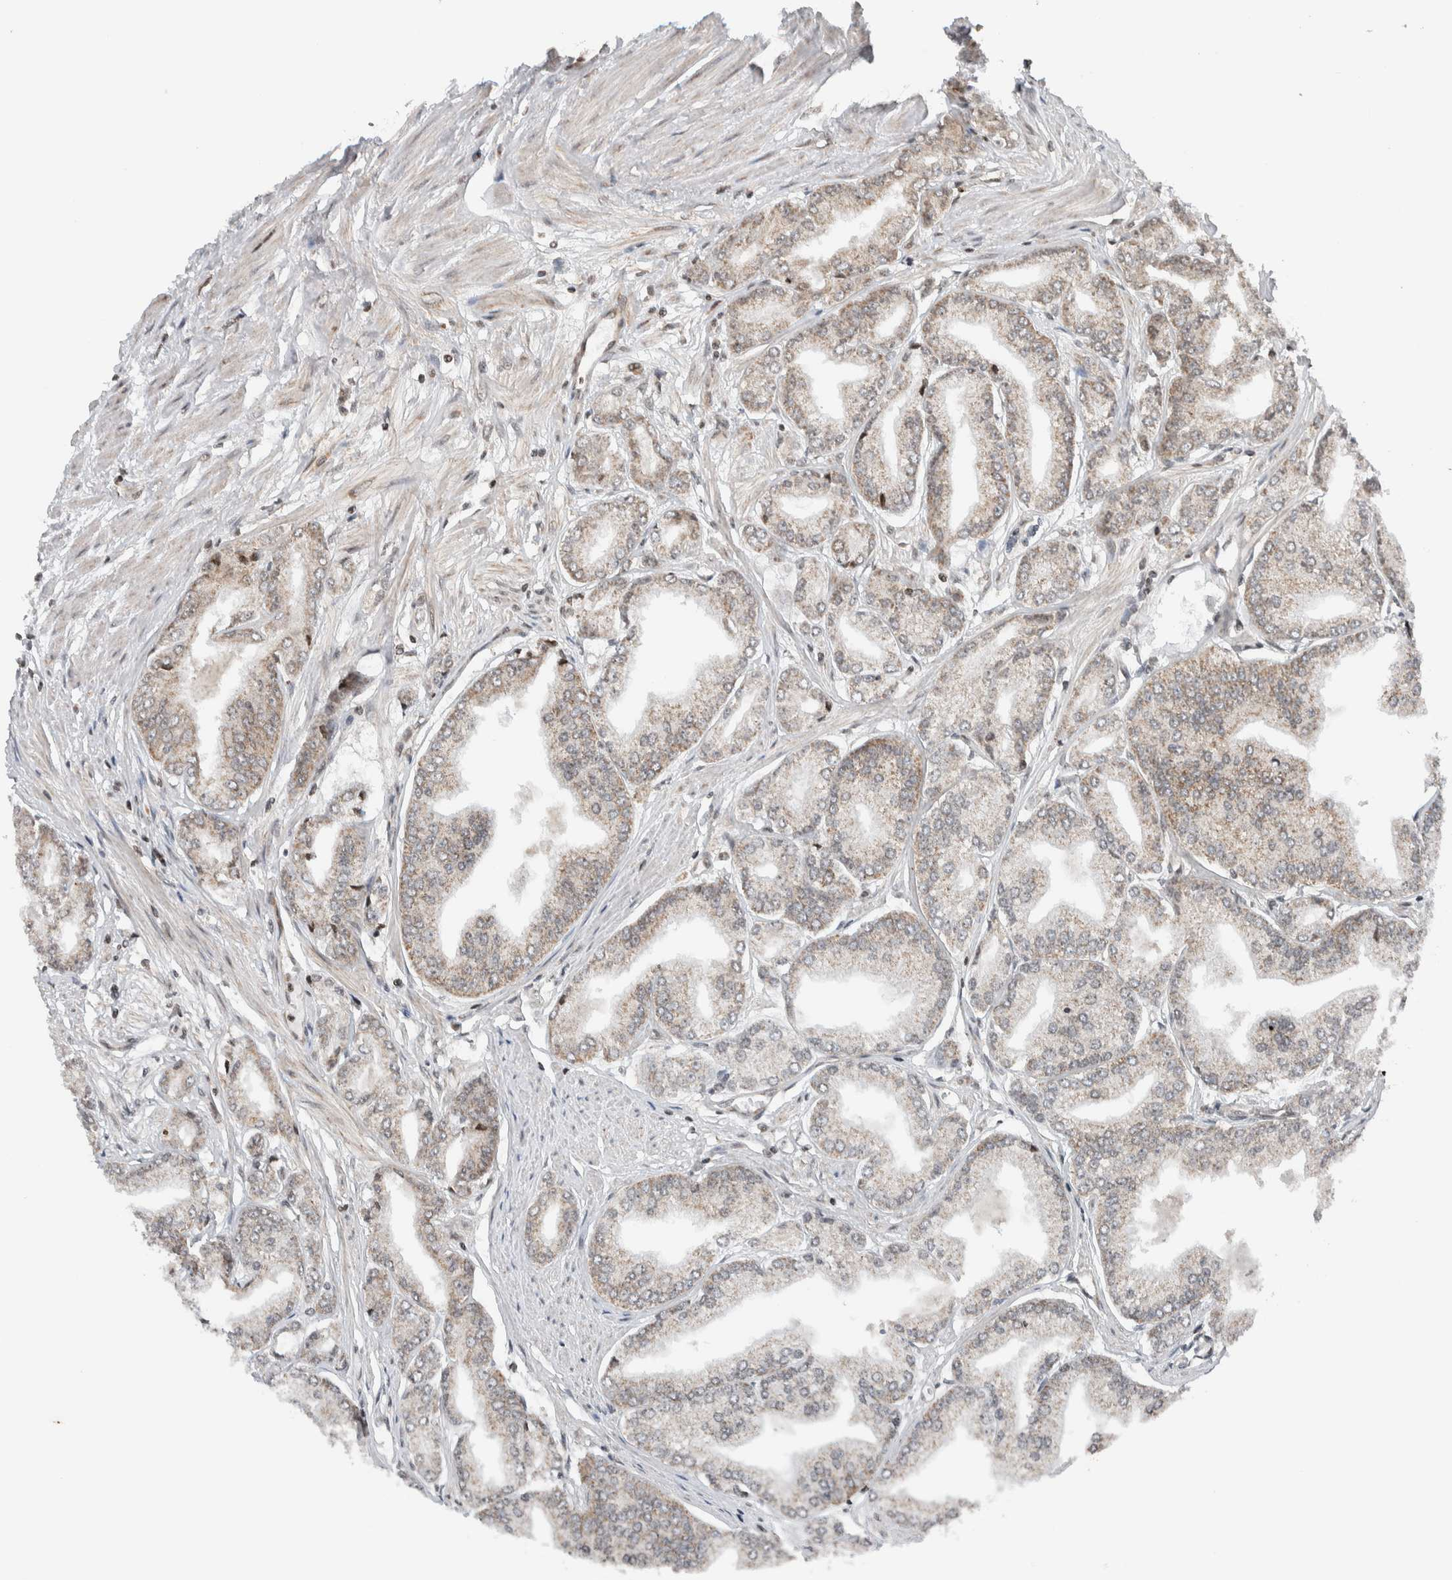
{"staining": {"intensity": "weak", "quantity": "25%-75%", "location": "cytoplasmic/membranous"}, "tissue": "prostate cancer", "cell_type": "Tumor cells", "image_type": "cancer", "snomed": [{"axis": "morphology", "description": "Adenocarcinoma, Low grade"}, {"axis": "topography", "description": "Prostate"}], "caption": "Prostate cancer was stained to show a protein in brown. There is low levels of weak cytoplasmic/membranous expression in approximately 25%-75% of tumor cells.", "gene": "NPLOC4", "patient": {"sex": "male", "age": 52}}